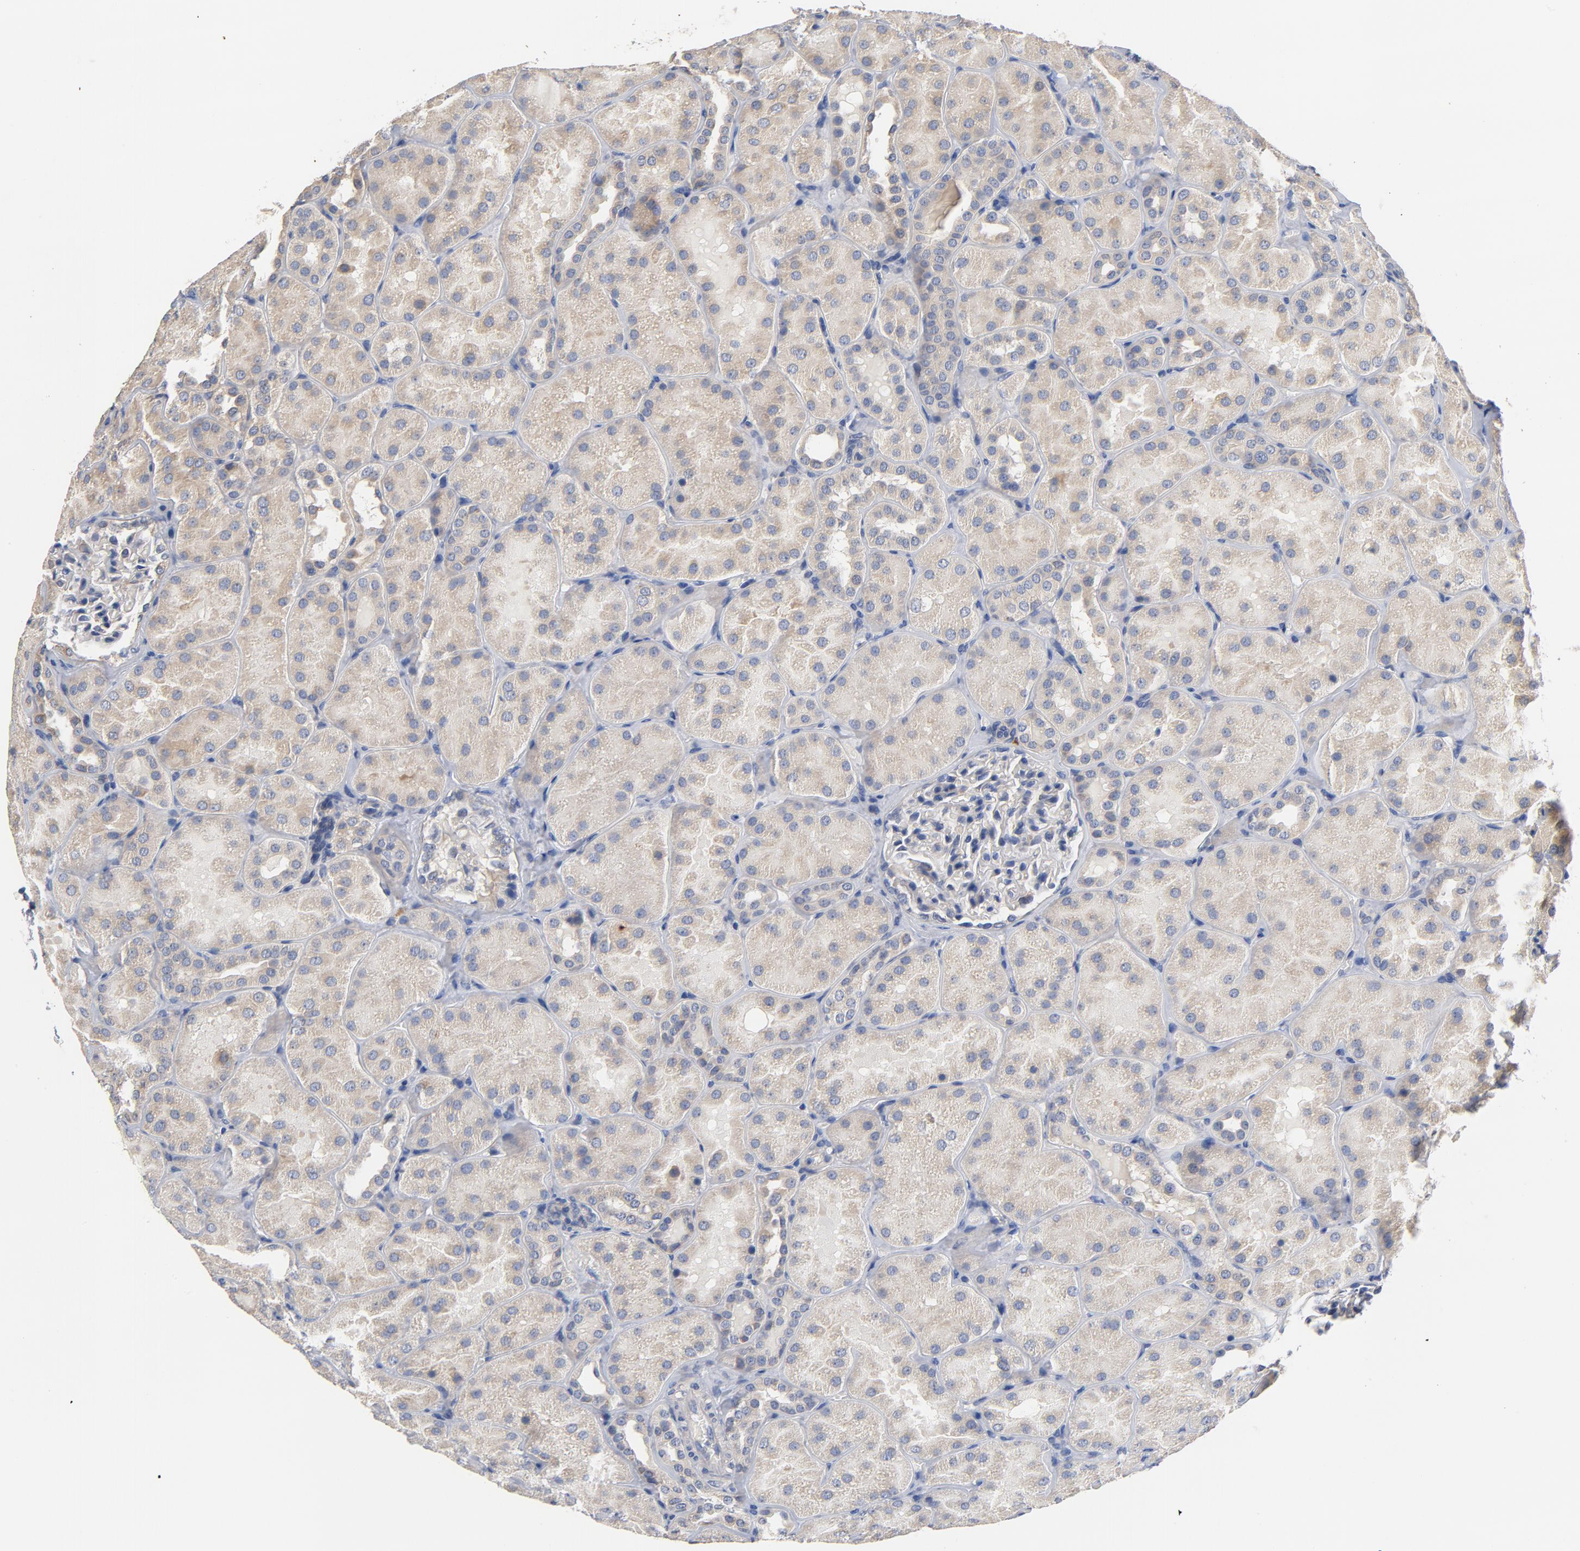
{"staining": {"intensity": "negative", "quantity": "none", "location": "none"}, "tissue": "kidney", "cell_type": "Cells in glomeruli", "image_type": "normal", "snomed": [{"axis": "morphology", "description": "Normal tissue, NOS"}, {"axis": "topography", "description": "Kidney"}], "caption": "Benign kidney was stained to show a protein in brown. There is no significant expression in cells in glomeruli. (Brightfield microscopy of DAB (3,3'-diaminobenzidine) IHC at high magnification).", "gene": "TLR4", "patient": {"sex": "male", "age": 28}}